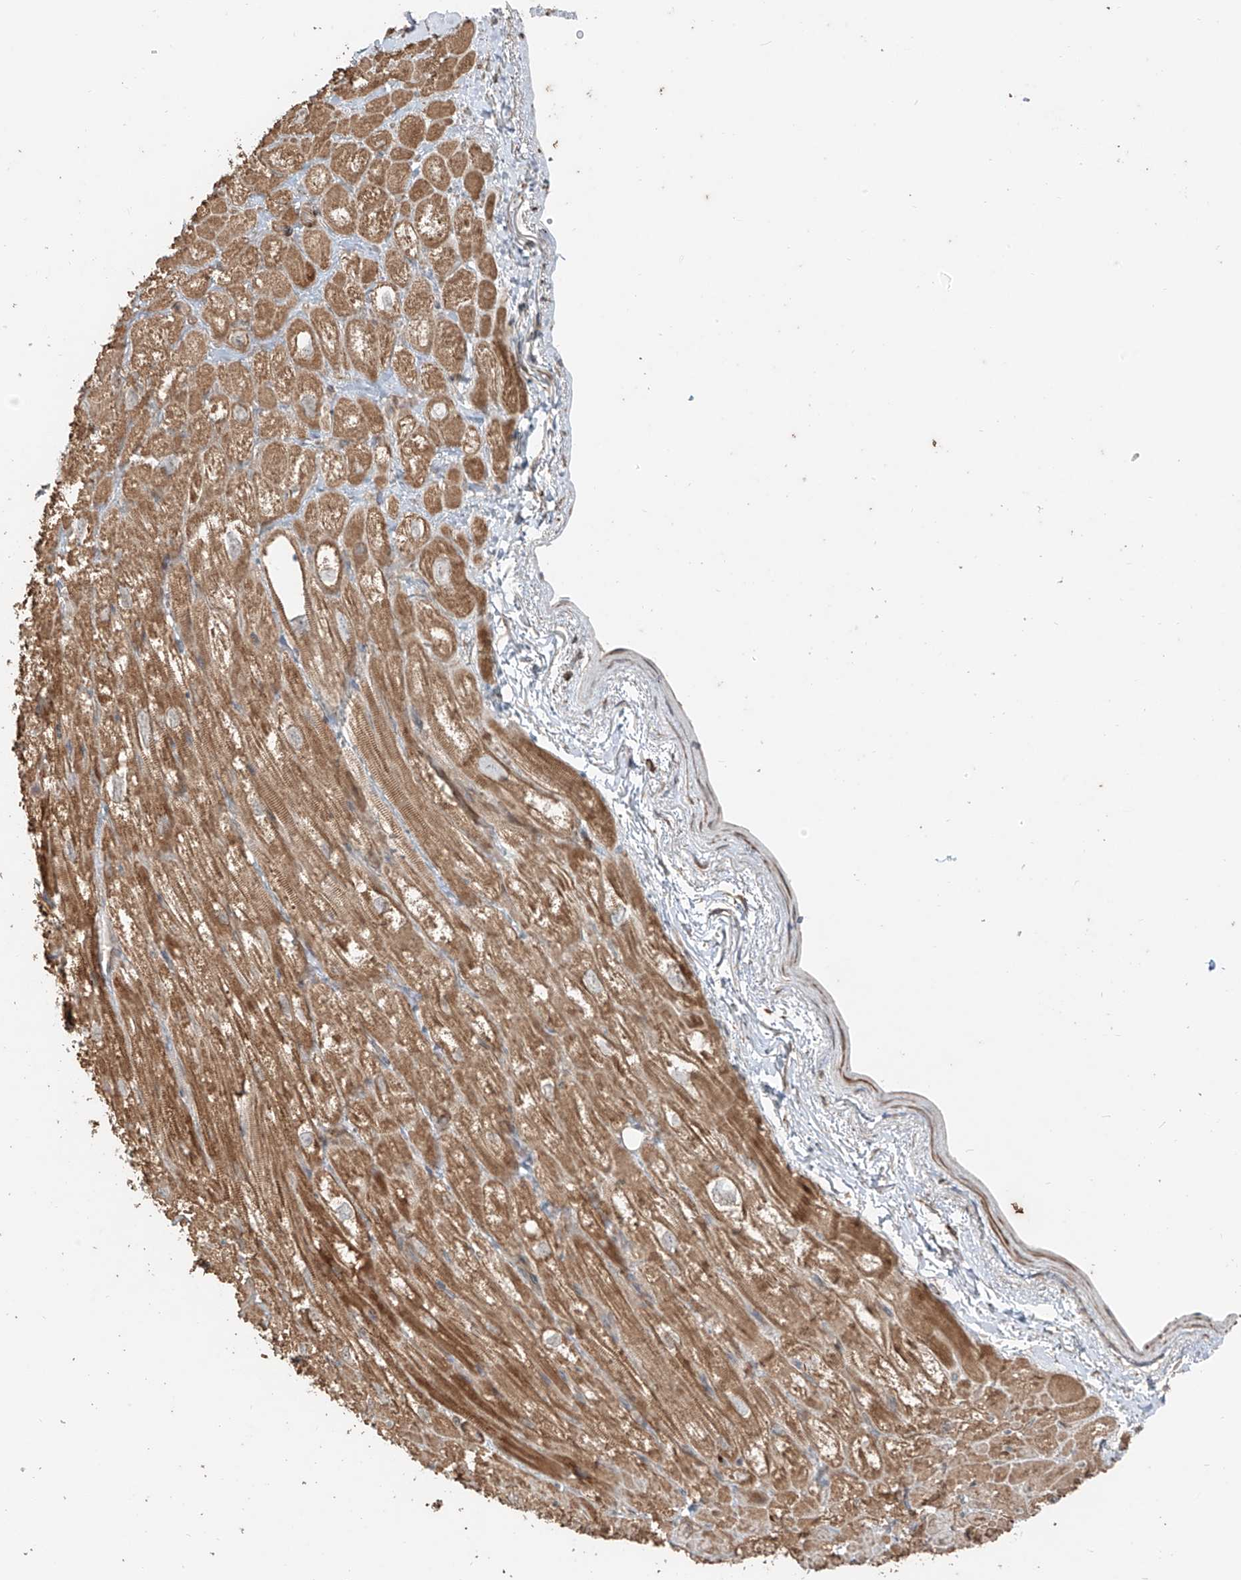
{"staining": {"intensity": "moderate", "quantity": ">75%", "location": "cytoplasmic/membranous"}, "tissue": "heart muscle", "cell_type": "Cardiomyocytes", "image_type": "normal", "snomed": [{"axis": "morphology", "description": "Normal tissue, NOS"}, {"axis": "topography", "description": "Heart"}], "caption": "Immunohistochemistry staining of normal heart muscle, which shows medium levels of moderate cytoplasmic/membranous expression in approximately >75% of cardiomyocytes indicating moderate cytoplasmic/membranous protein positivity. The staining was performed using DAB (brown) for protein detection and nuclei were counterstained in hematoxylin (blue).", "gene": "ANKZF1", "patient": {"sex": "male", "age": 50}}